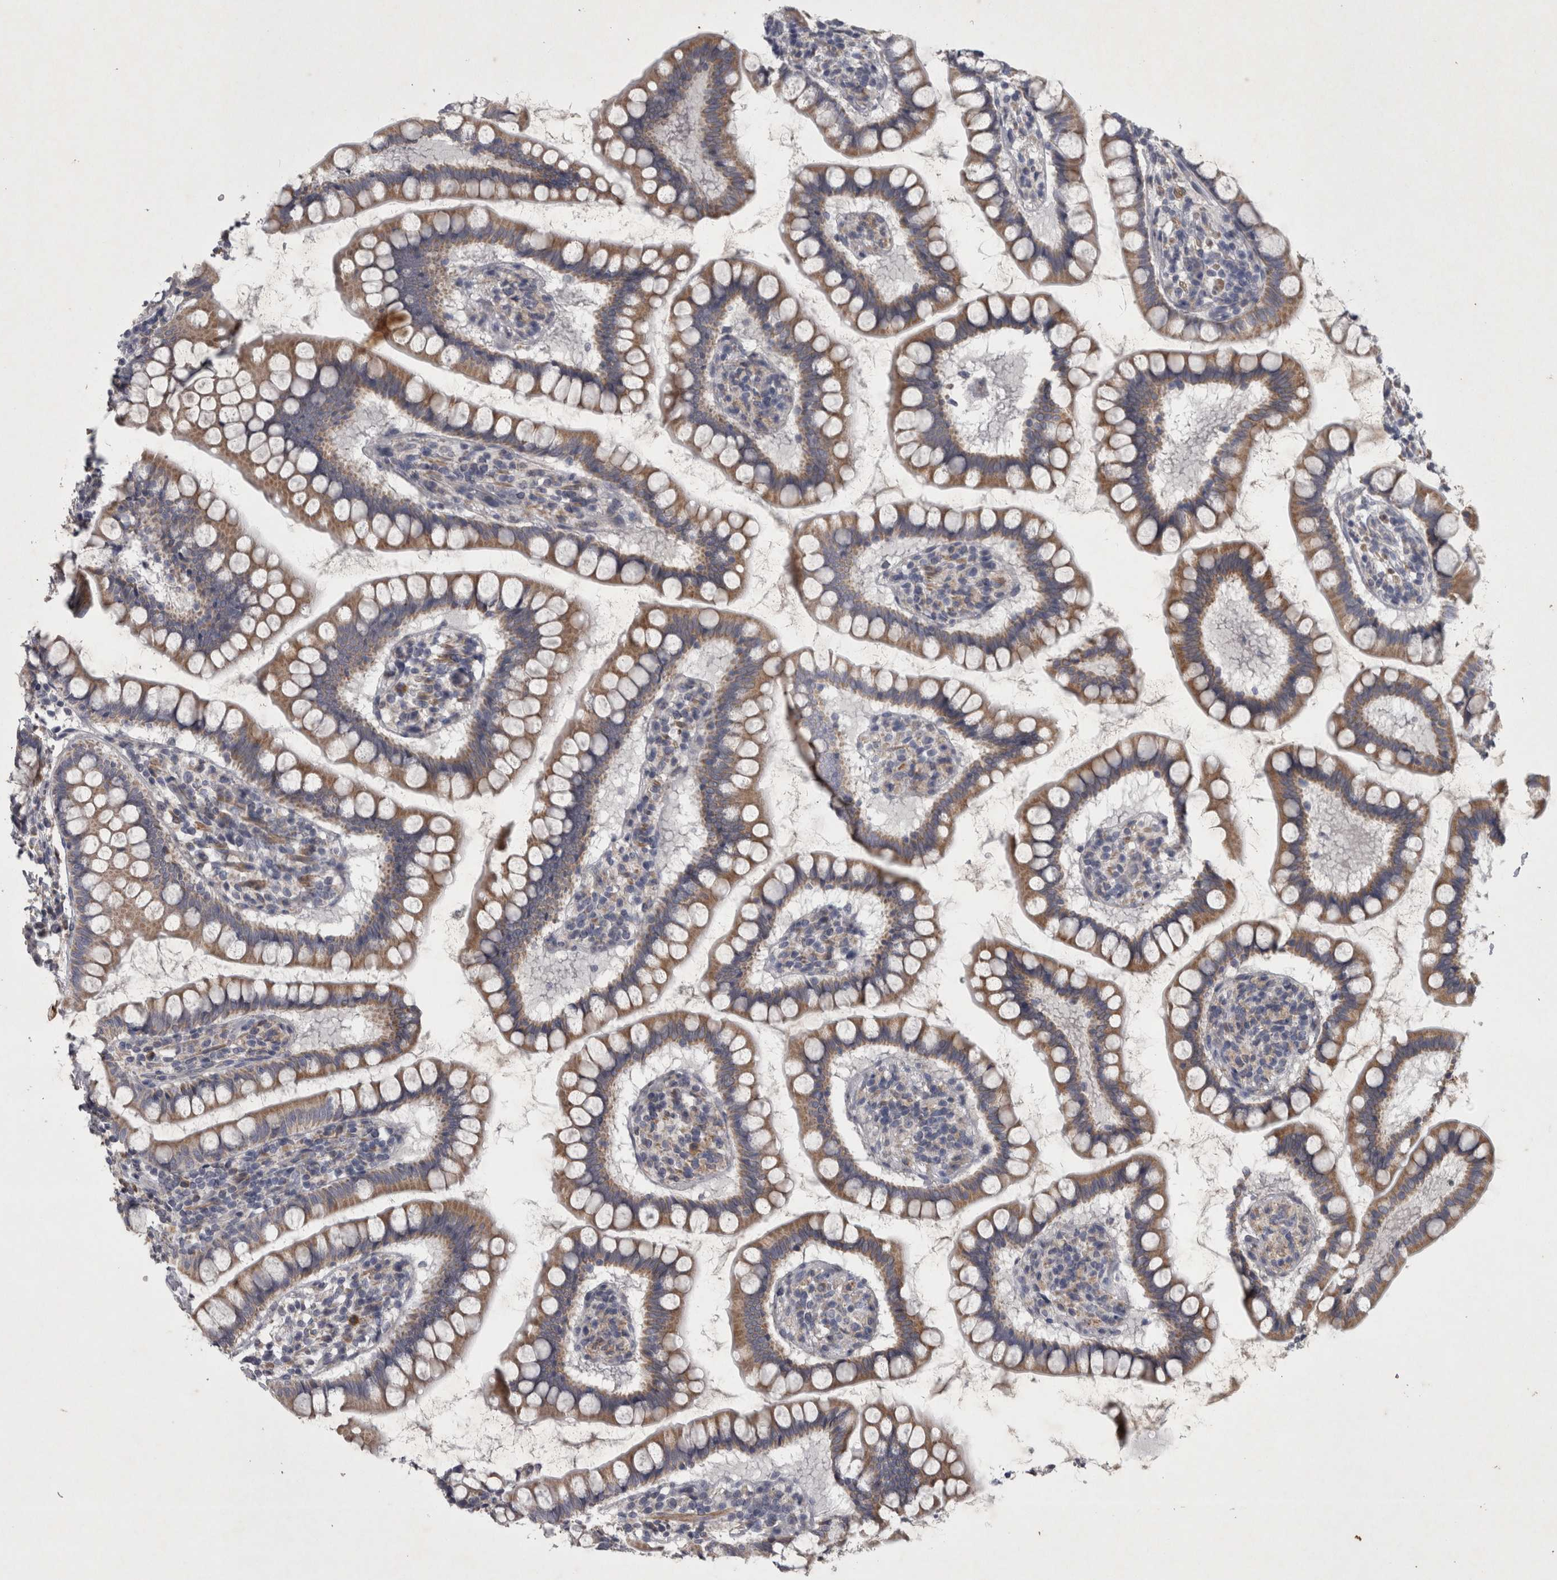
{"staining": {"intensity": "weak", "quantity": ">75%", "location": "cytoplasmic/membranous"}, "tissue": "small intestine", "cell_type": "Glandular cells", "image_type": "normal", "snomed": [{"axis": "morphology", "description": "Normal tissue, NOS"}, {"axis": "topography", "description": "Small intestine"}], "caption": "High-power microscopy captured an IHC histopathology image of unremarkable small intestine, revealing weak cytoplasmic/membranous staining in approximately >75% of glandular cells.", "gene": "DBT", "patient": {"sex": "female", "age": 84}}